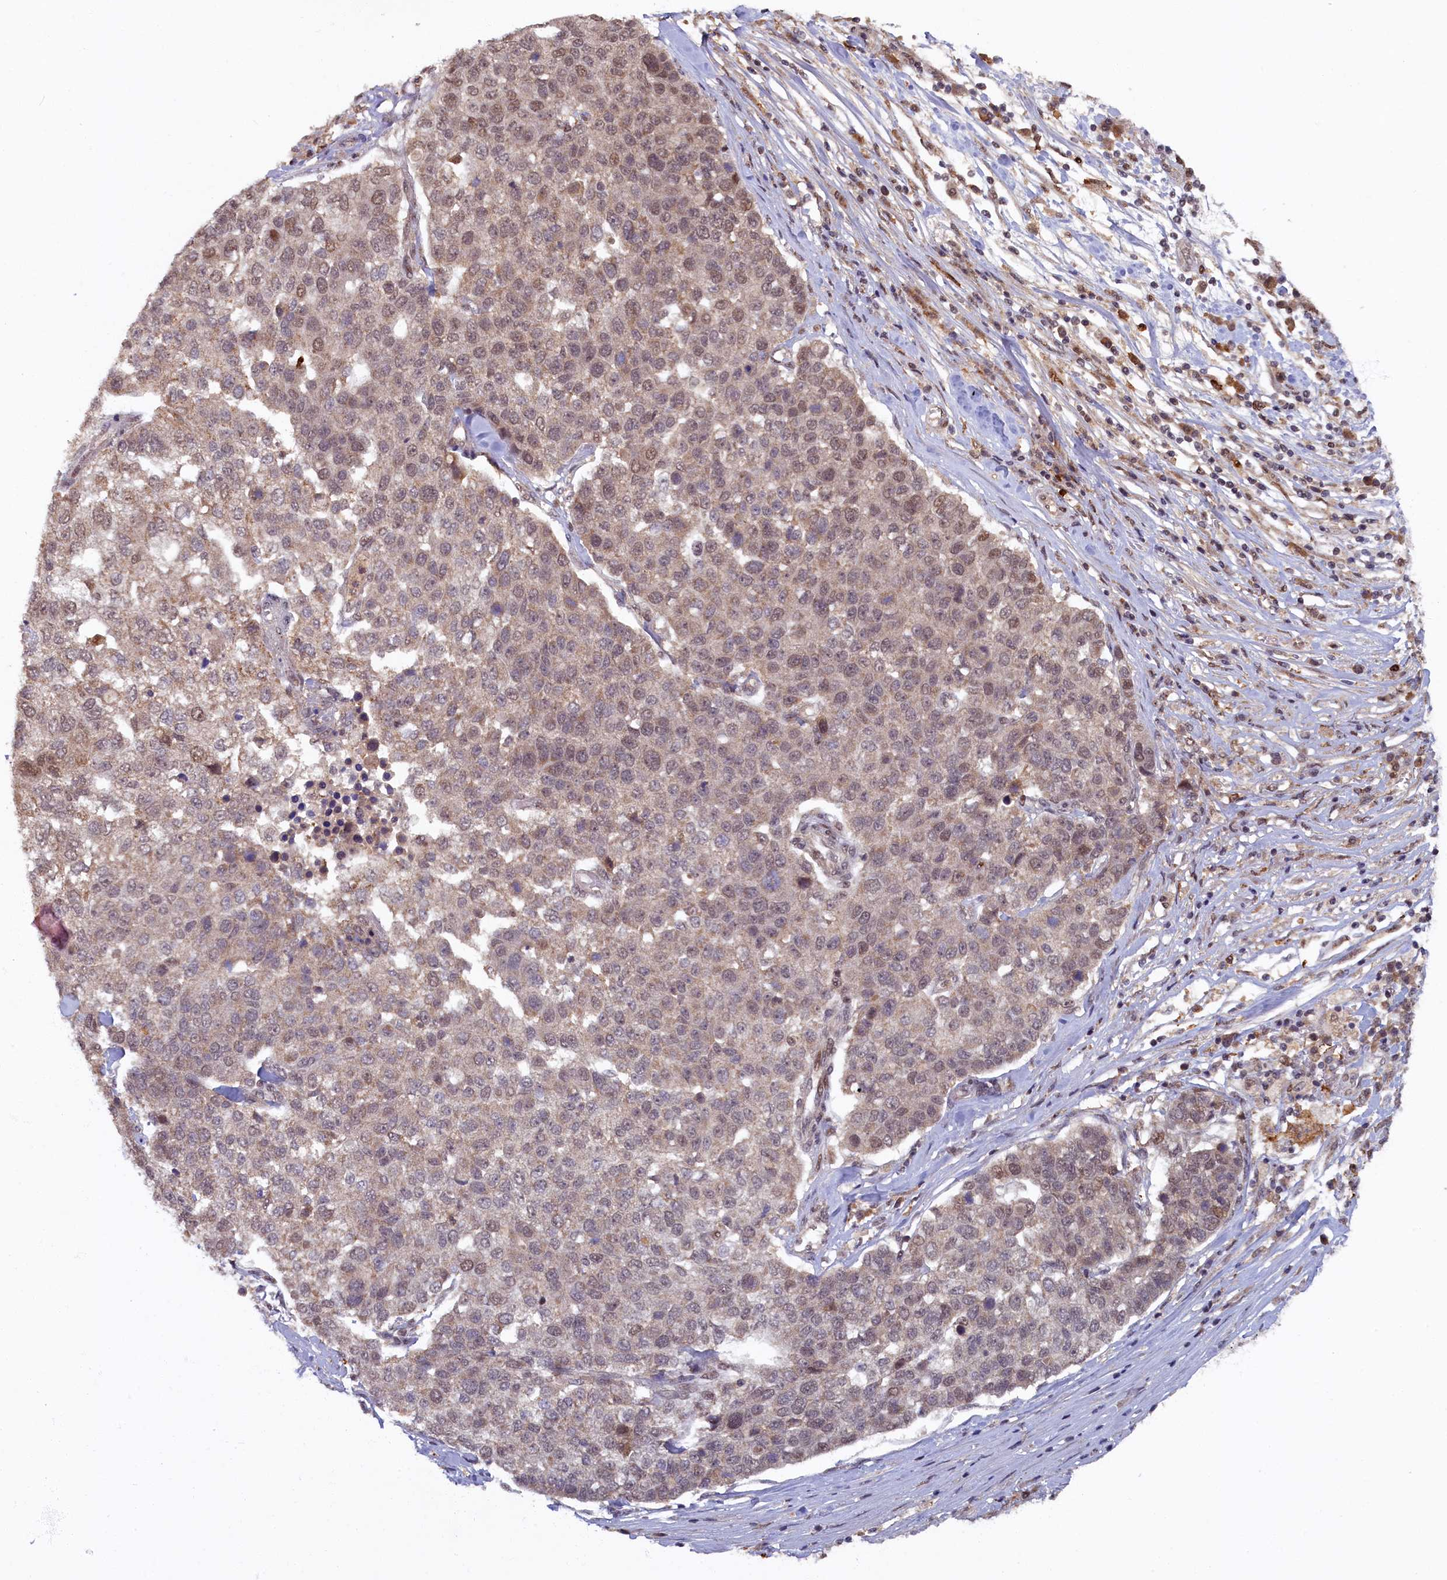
{"staining": {"intensity": "weak", "quantity": "25%-75%", "location": "nuclear"}, "tissue": "pancreatic cancer", "cell_type": "Tumor cells", "image_type": "cancer", "snomed": [{"axis": "morphology", "description": "Adenocarcinoma, NOS"}, {"axis": "topography", "description": "Pancreas"}], "caption": "Tumor cells display low levels of weak nuclear staining in approximately 25%-75% of cells in human adenocarcinoma (pancreatic).", "gene": "BRCA1", "patient": {"sex": "female", "age": 61}}